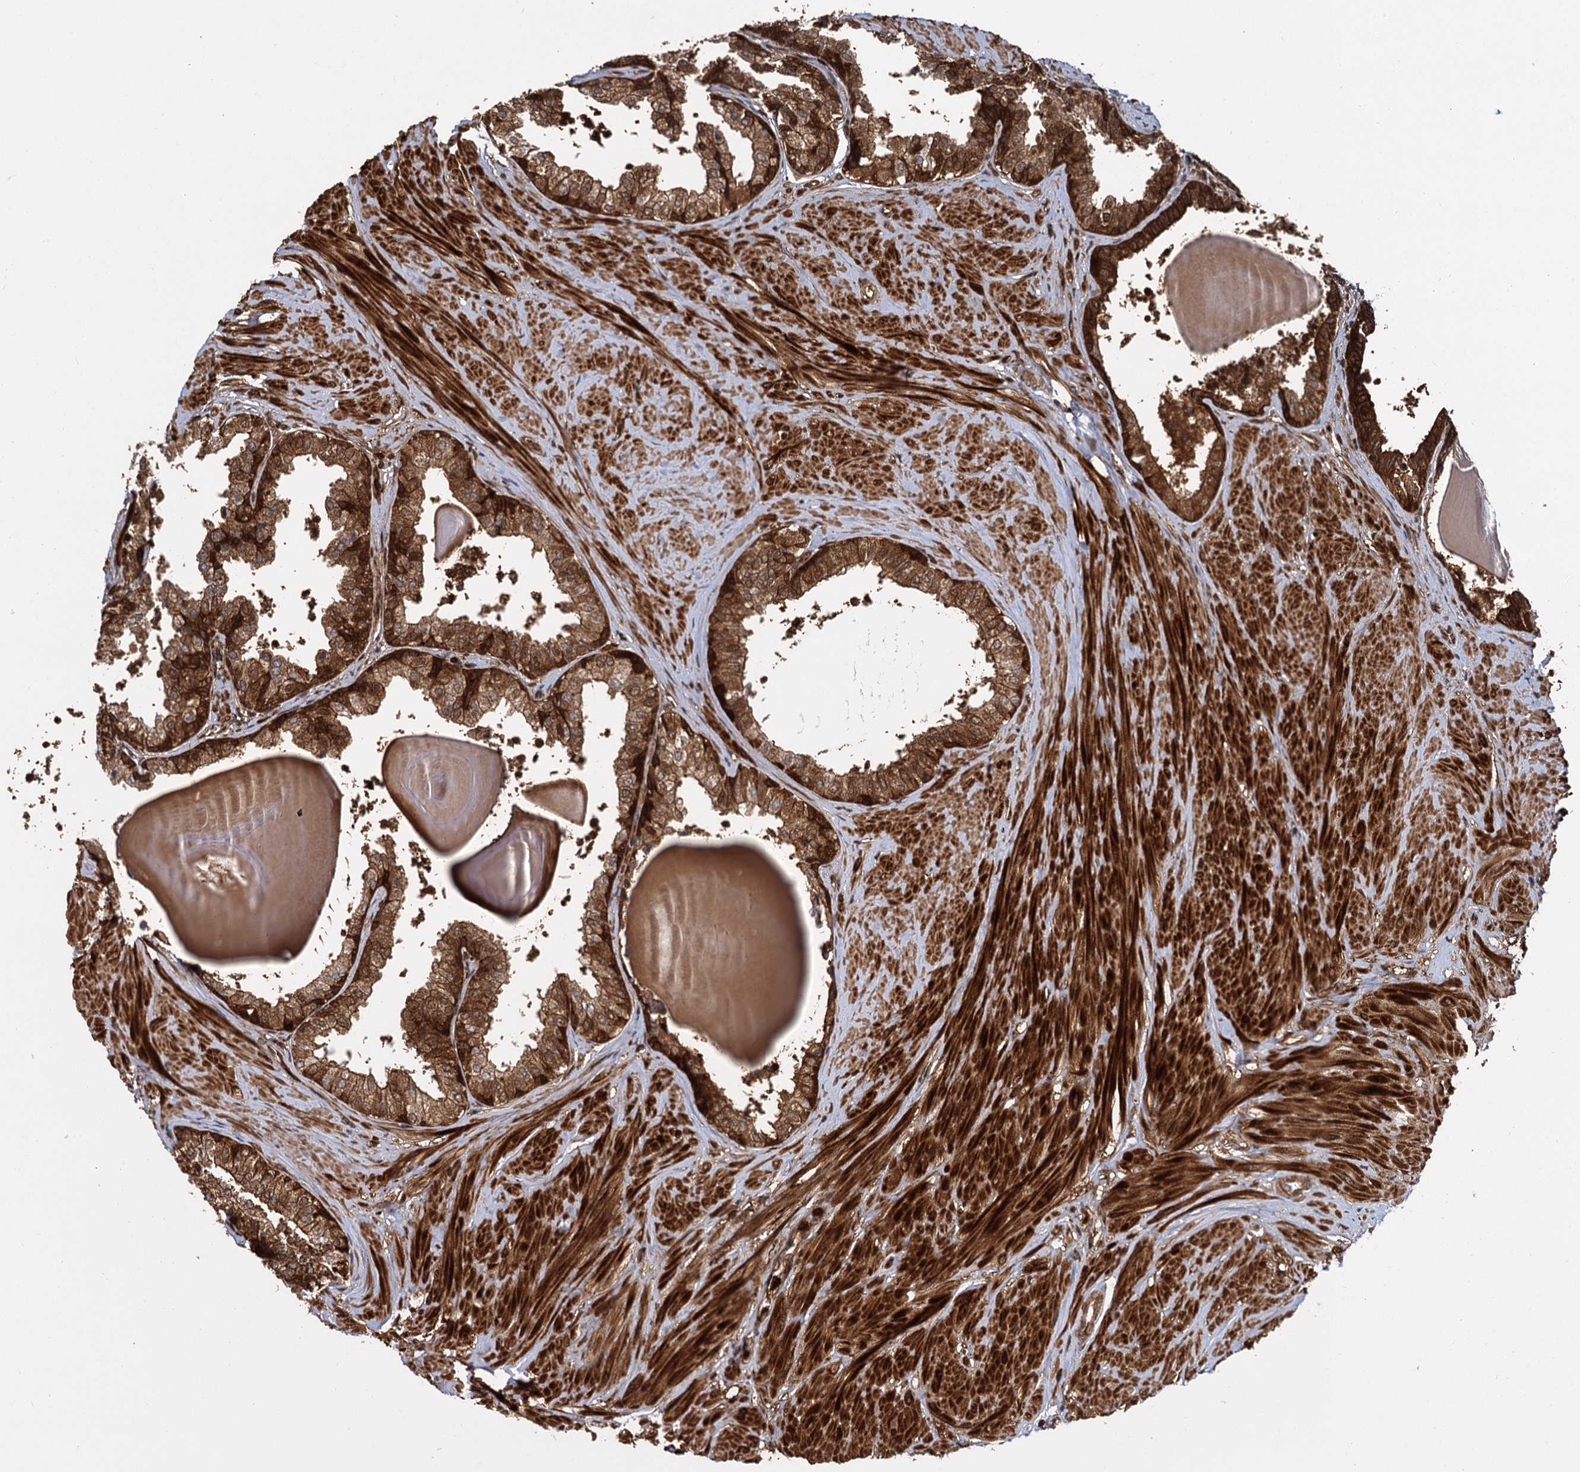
{"staining": {"intensity": "strong", "quantity": "25%-75%", "location": "cytoplasmic/membranous,nuclear"}, "tissue": "prostate", "cell_type": "Glandular cells", "image_type": "normal", "snomed": [{"axis": "morphology", "description": "Normal tissue, NOS"}, {"axis": "topography", "description": "Prostate"}], "caption": "Immunohistochemistry histopathology image of unremarkable prostate: human prostate stained using IHC displays high levels of strong protein expression localized specifically in the cytoplasmic/membranous,nuclear of glandular cells, appearing as a cytoplasmic/membranous,nuclear brown color.", "gene": "GAL3ST4", "patient": {"sex": "male", "age": 48}}